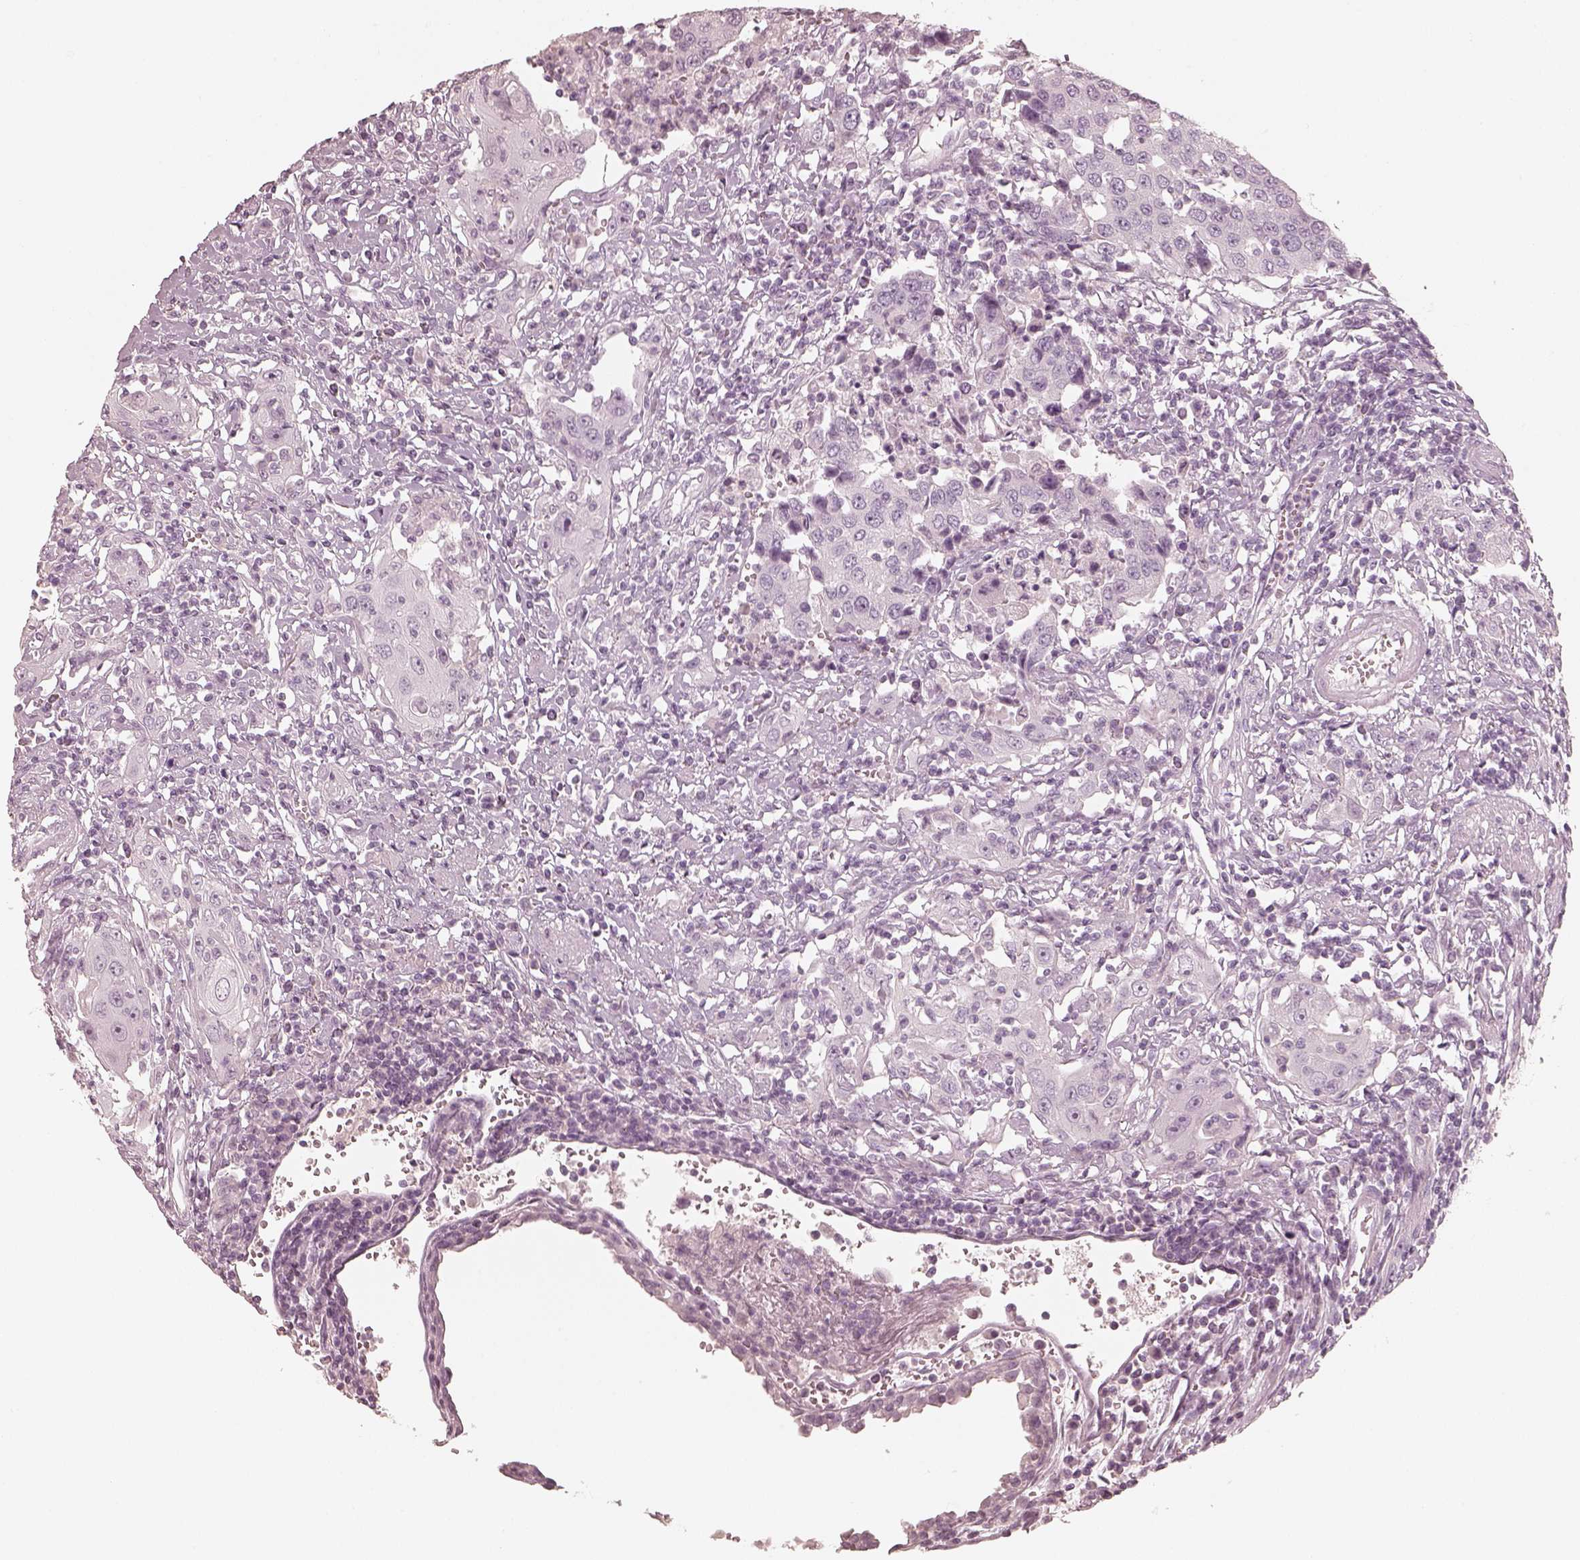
{"staining": {"intensity": "negative", "quantity": "none", "location": "none"}, "tissue": "urothelial cancer", "cell_type": "Tumor cells", "image_type": "cancer", "snomed": [{"axis": "morphology", "description": "Urothelial carcinoma, High grade"}, {"axis": "topography", "description": "Urinary bladder"}], "caption": "The immunohistochemistry (IHC) image has no significant staining in tumor cells of high-grade urothelial carcinoma tissue. (Stains: DAB immunohistochemistry with hematoxylin counter stain, Microscopy: brightfield microscopy at high magnification).", "gene": "KRT82", "patient": {"sex": "female", "age": 85}}